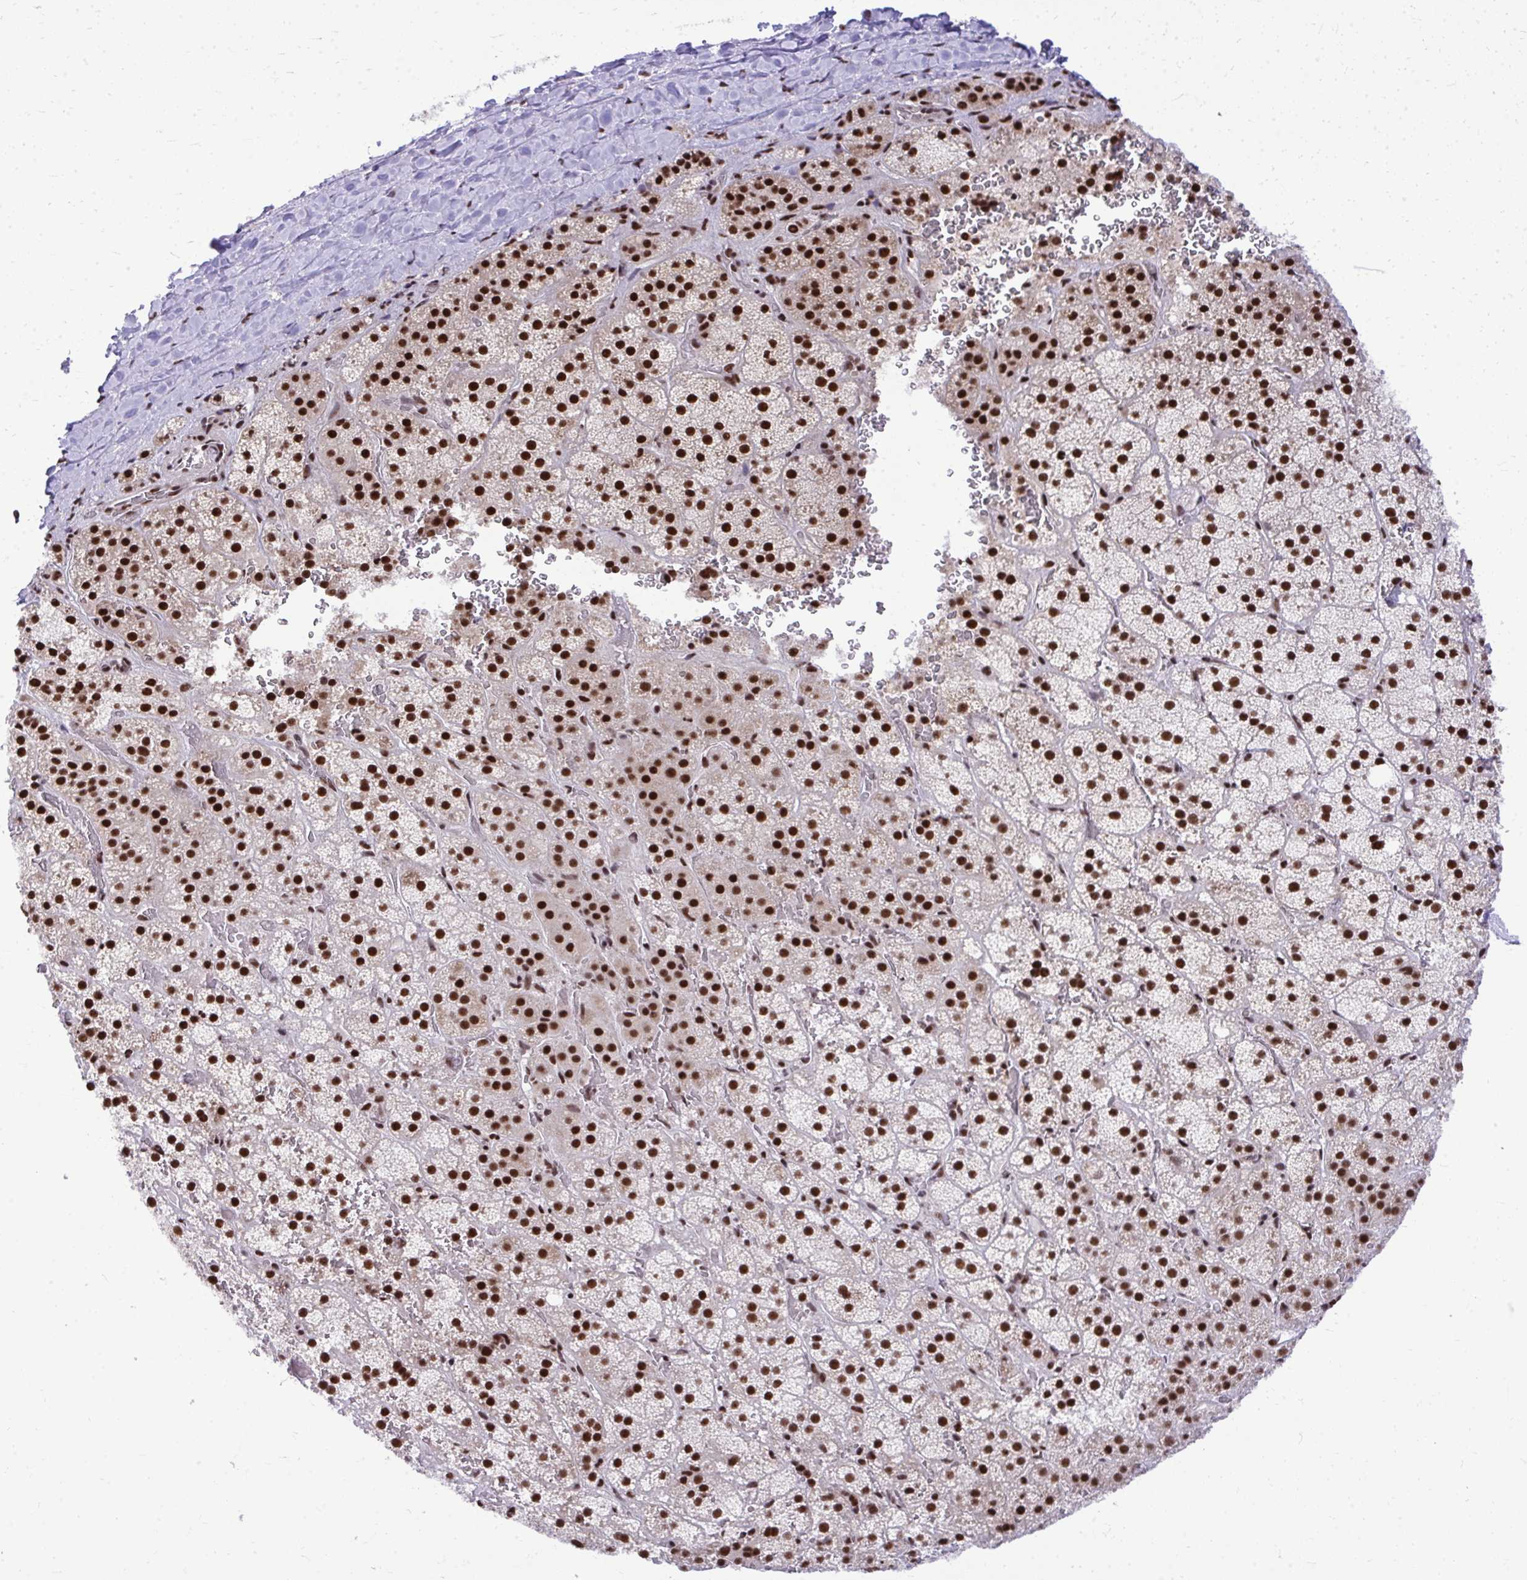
{"staining": {"intensity": "strong", "quantity": ">75%", "location": "nuclear"}, "tissue": "adrenal gland", "cell_type": "Glandular cells", "image_type": "normal", "snomed": [{"axis": "morphology", "description": "Normal tissue, NOS"}, {"axis": "topography", "description": "Adrenal gland"}], "caption": "Adrenal gland stained with IHC demonstrates strong nuclear positivity in approximately >75% of glandular cells.", "gene": "PRPF19", "patient": {"sex": "male", "age": 57}}